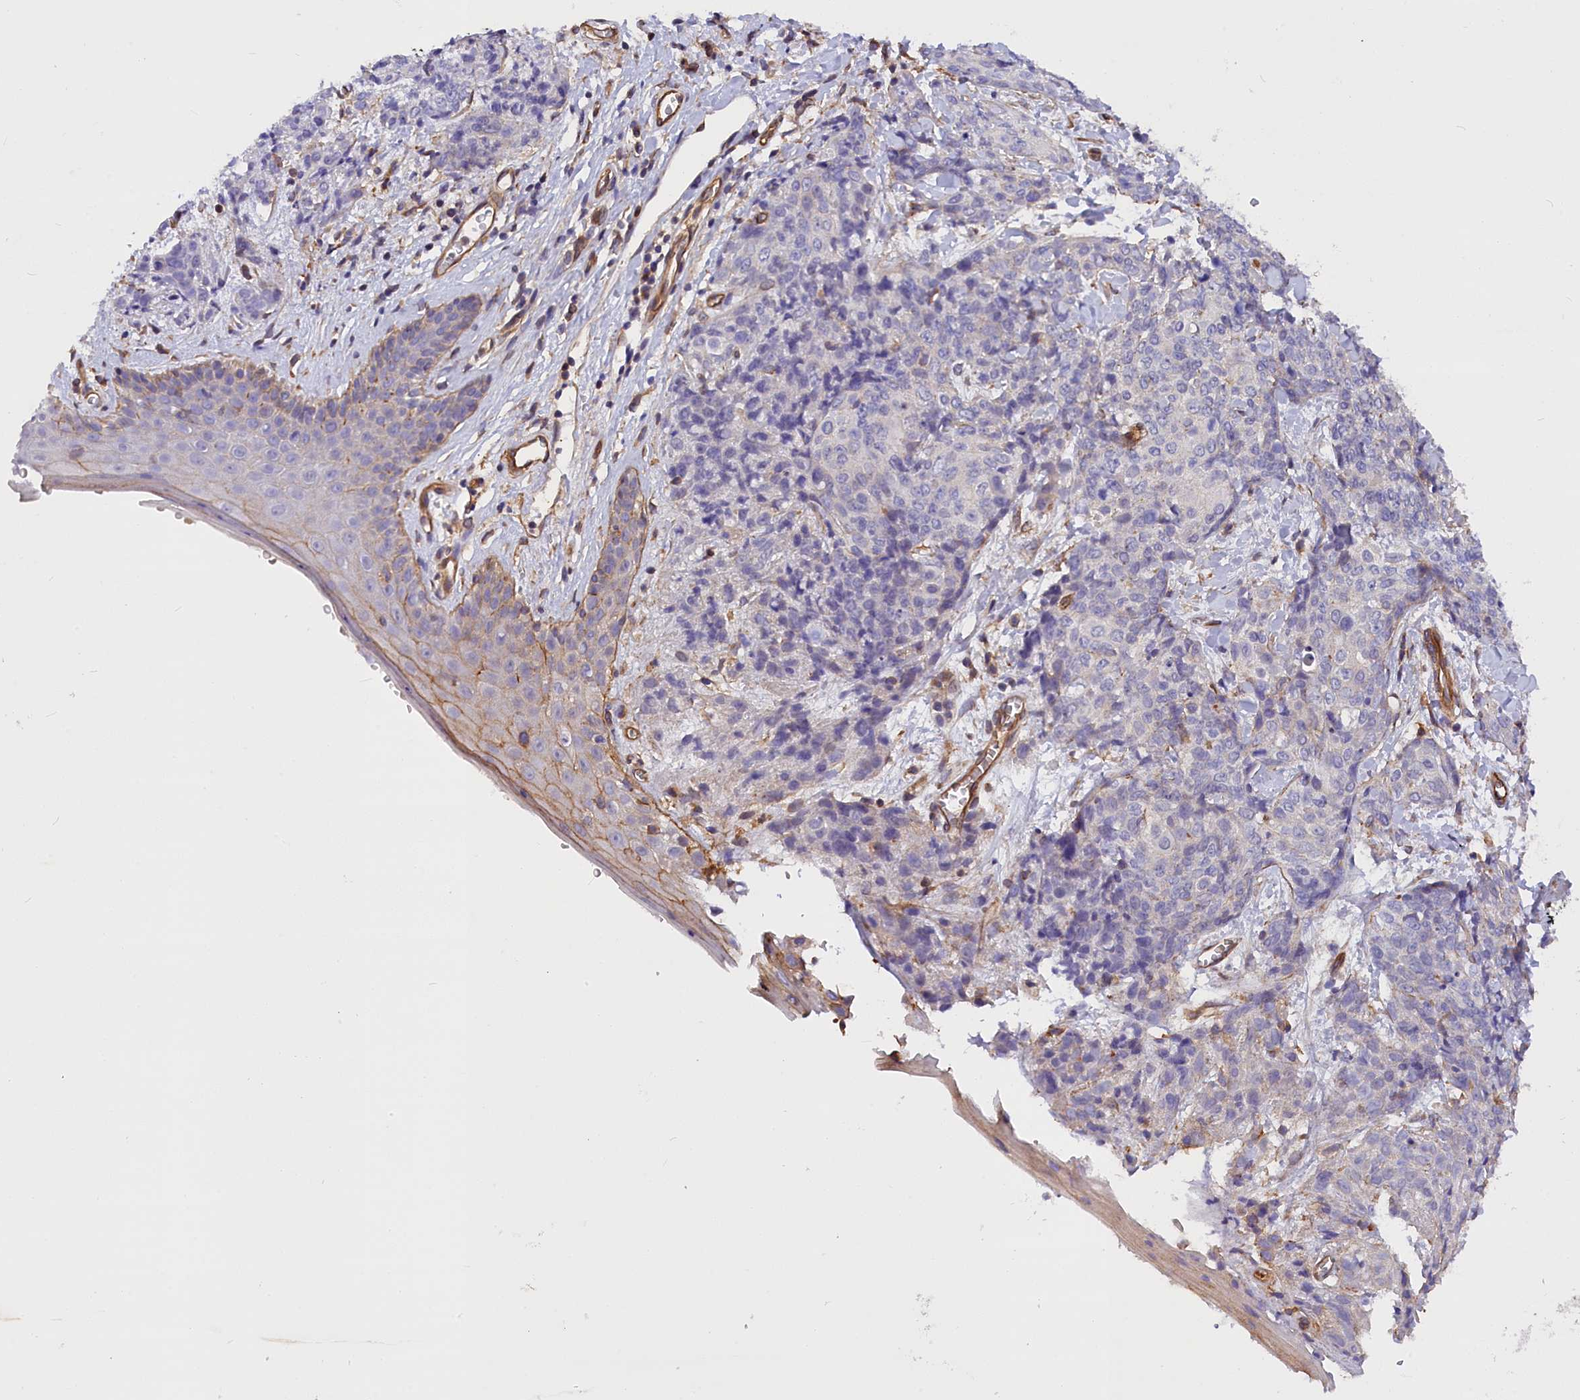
{"staining": {"intensity": "negative", "quantity": "none", "location": "none"}, "tissue": "skin cancer", "cell_type": "Tumor cells", "image_type": "cancer", "snomed": [{"axis": "morphology", "description": "Squamous cell carcinoma, NOS"}, {"axis": "topography", "description": "Skin"}, {"axis": "topography", "description": "Vulva"}], "caption": "DAB immunohistochemical staining of squamous cell carcinoma (skin) shows no significant staining in tumor cells.", "gene": "MED20", "patient": {"sex": "female", "age": 85}}